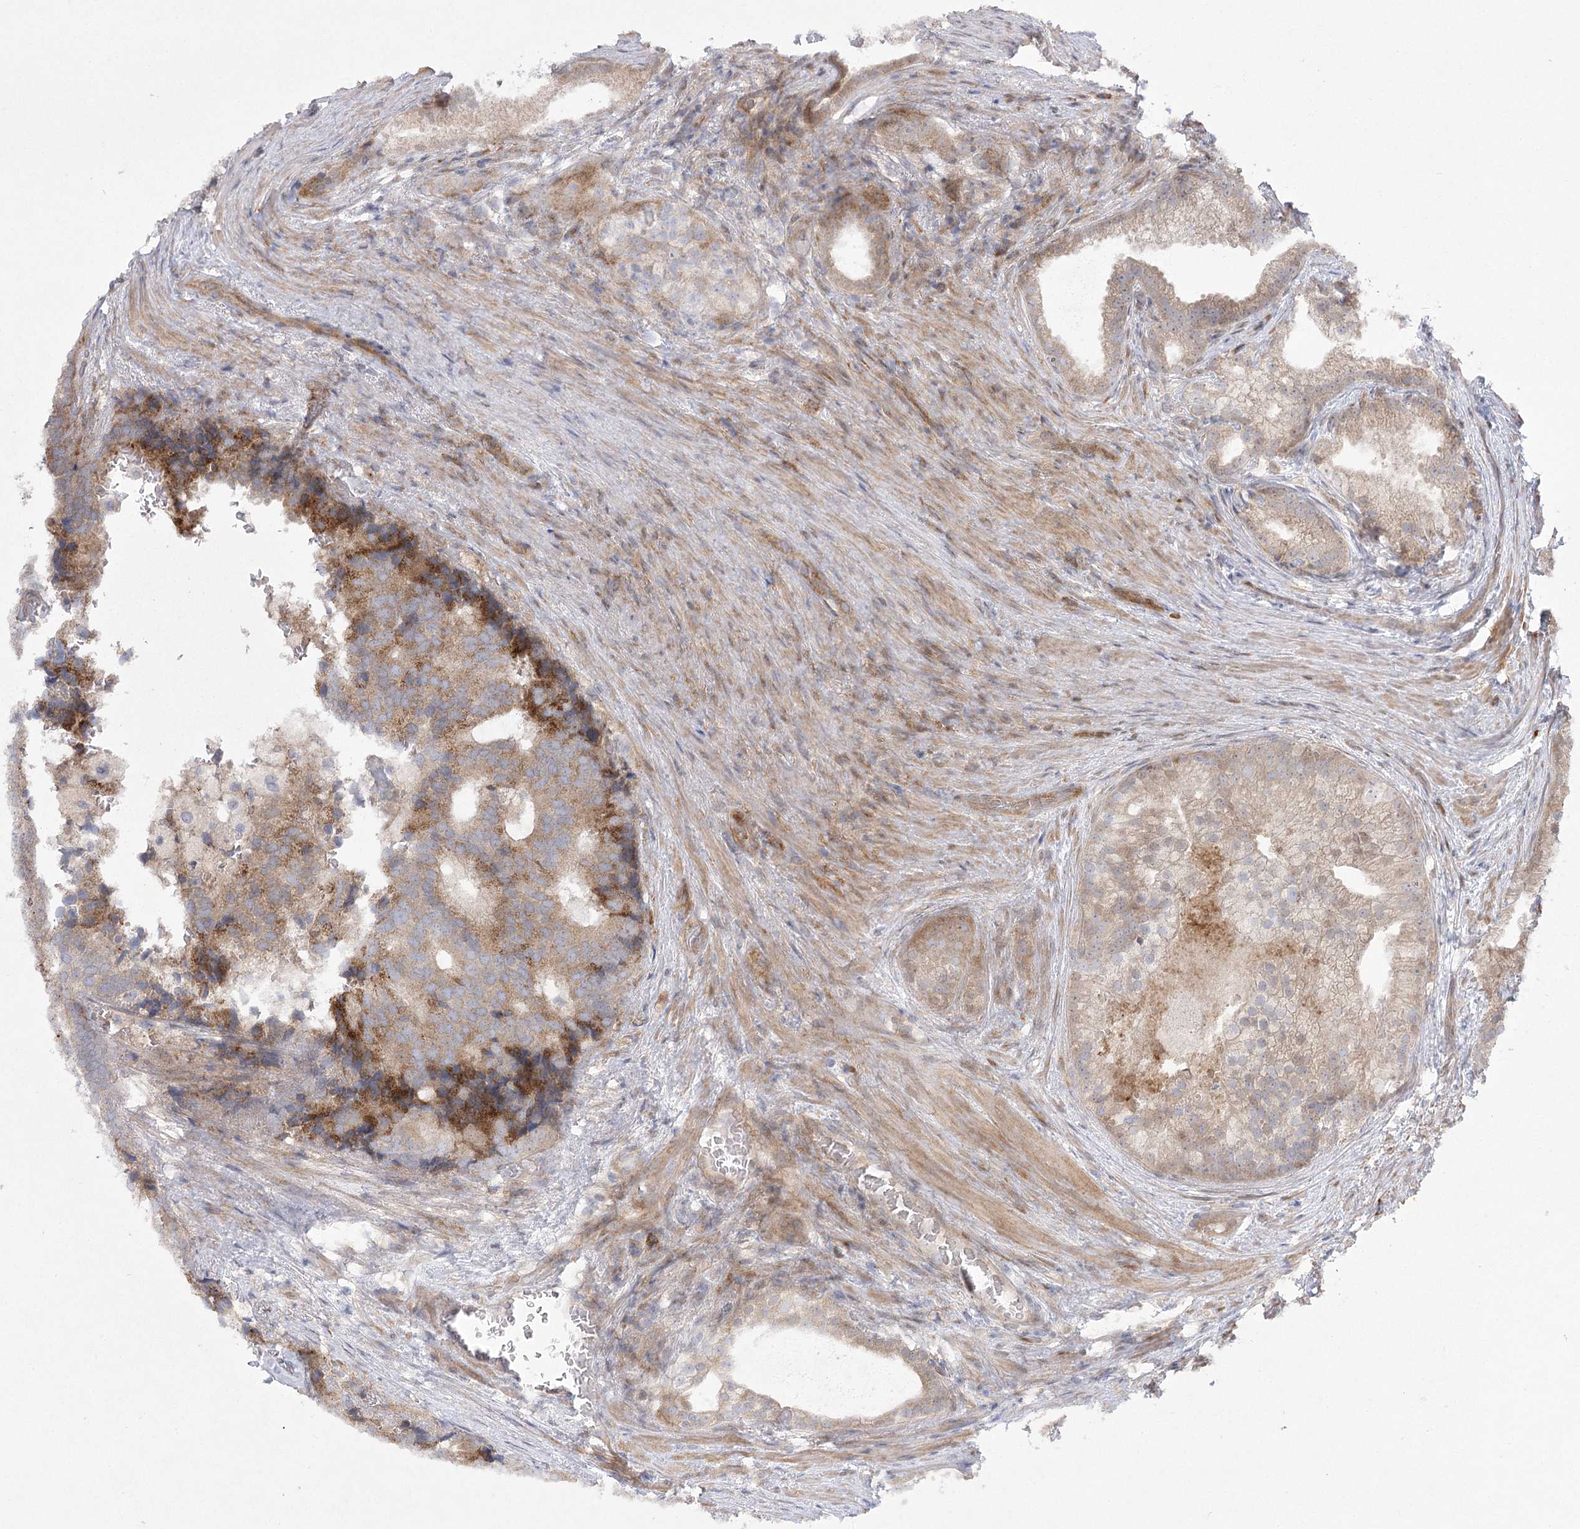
{"staining": {"intensity": "moderate", "quantity": ">75%", "location": "cytoplasmic/membranous"}, "tissue": "prostate cancer", "cell_type": "Tumor cells", "image_type": "cancer", "snomed": [{"axis": "morphology", "description": "Adenocarcinoma, Low grade"}, {"axis": "topography", "description": "Prostate"}], "caption": "An immunohistochemistry micrograph of neoplastic tissue is shown. Protein staining in brown shows moderate cytoplasmic/membranous positivity in low-grade adenocarcinoma (prostate) within tumor cells.", "gene": "CAMTA1", "patient": {"sex": "male", "age": 71}}